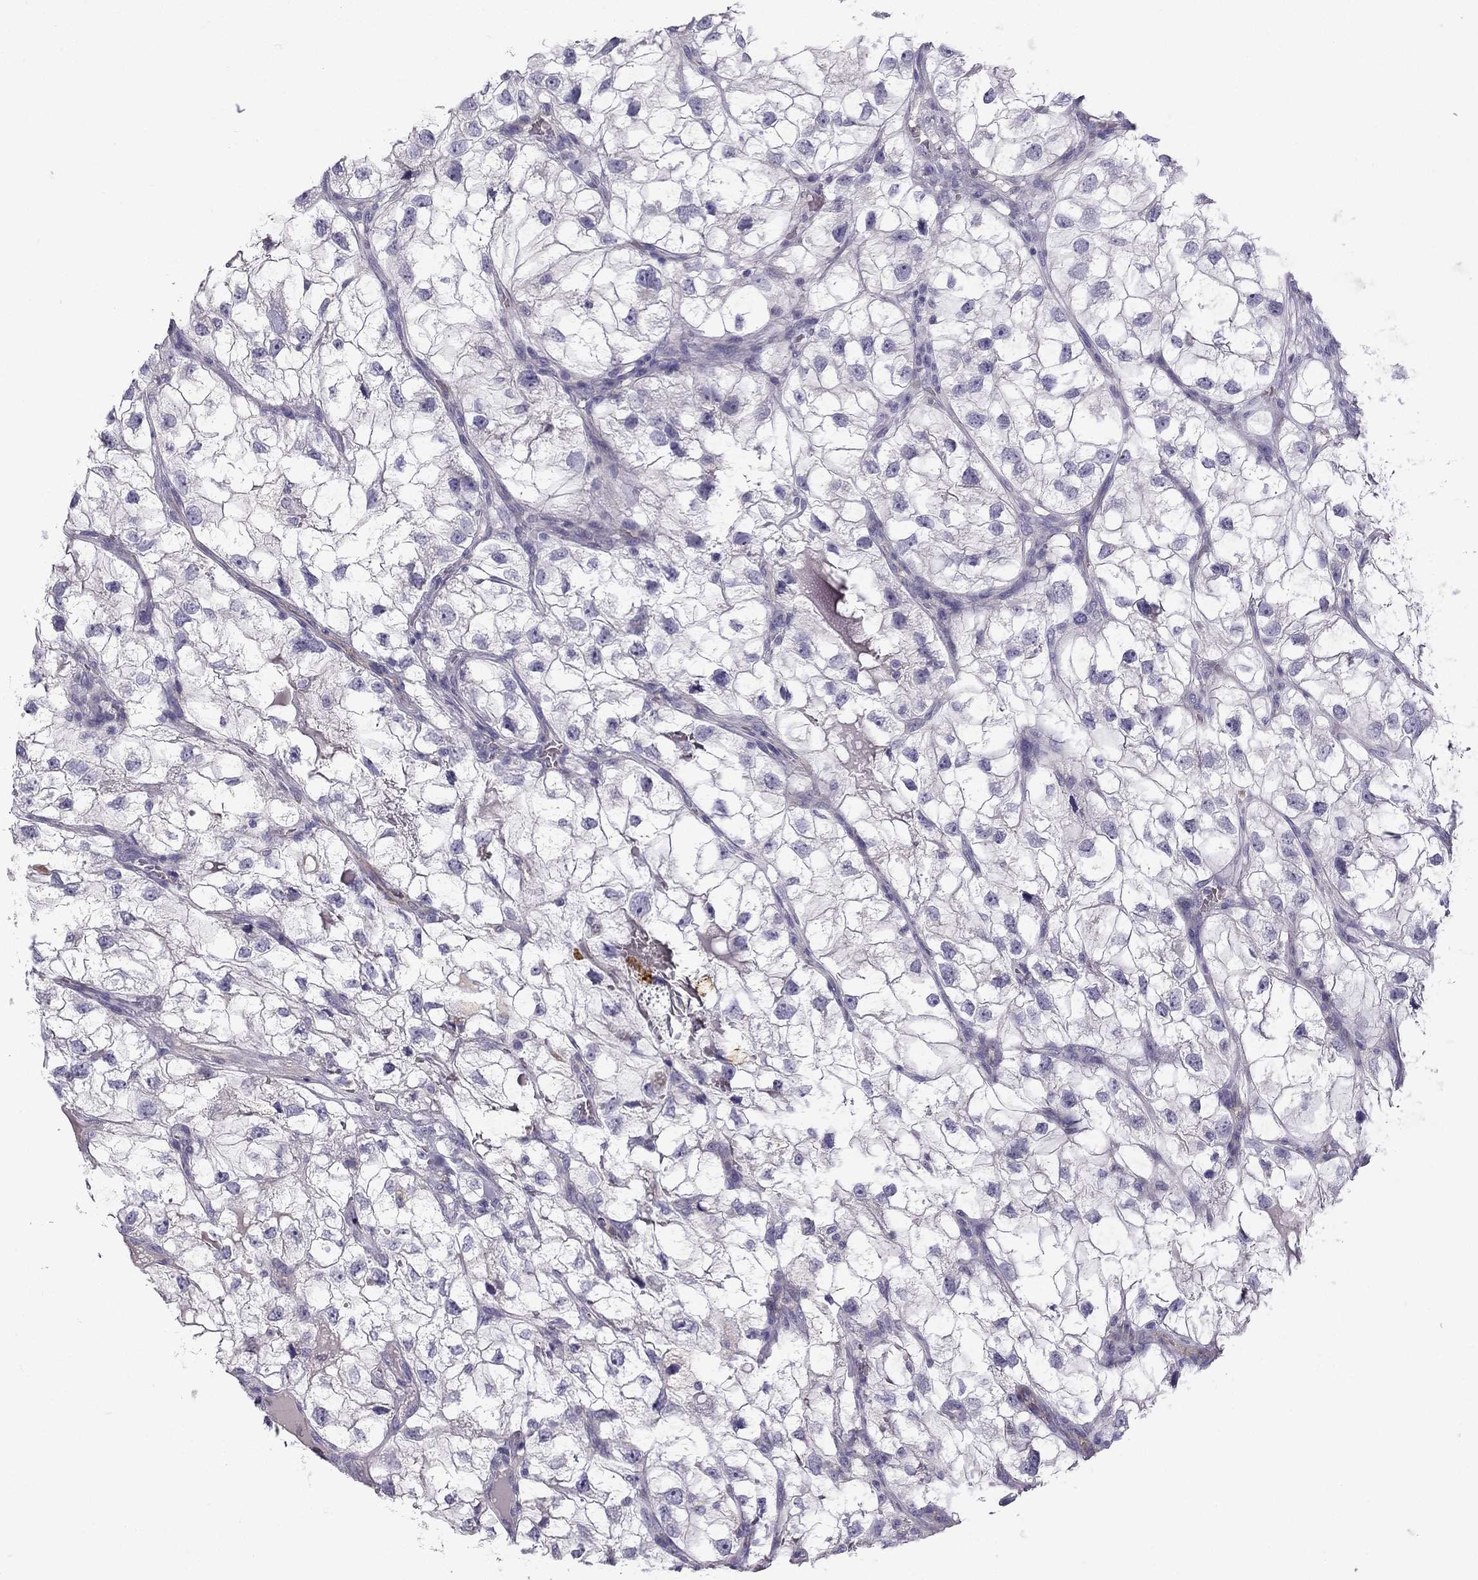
{"staining": {"intensity": "negative", "quantity": "none", "location": "none"}, "tissue": "renal cancer", "cell_type": "Tumor cells", "image_type": "cancer", "snomed": [{"axis": "morphology", "description": "Adenocarcinoma, NOS"}, {"axis": "topography", "description": "Kidney"}], "caption": "This is a micrograph of IHC staining of adenocarcinoma (renal), which shows no positivity in tumor cells.", "gene": "STOML3", "patient": {"sex": "male", "age": 59}}